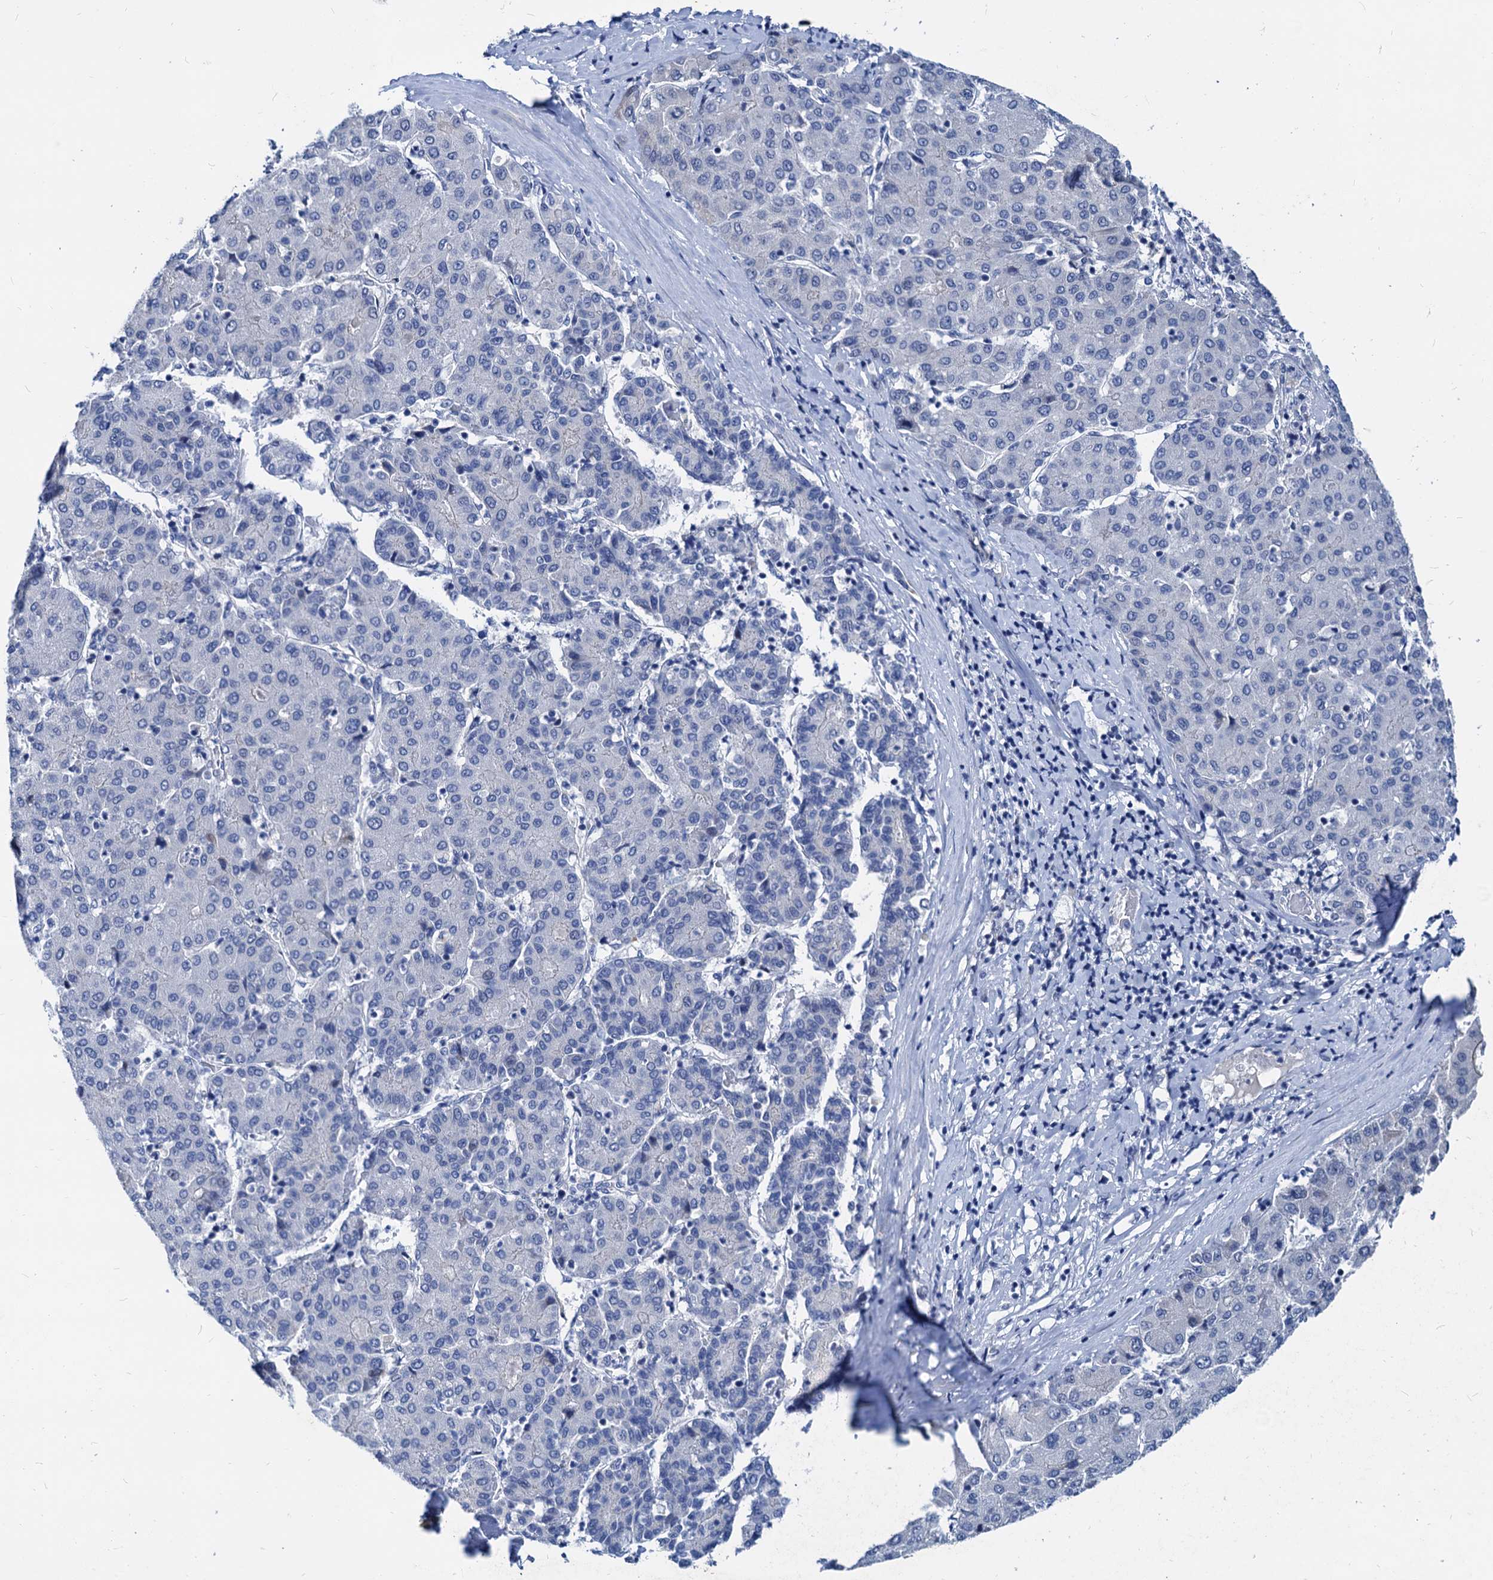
{"staining": {"intensity": "negative", "quantity": "none", "location": "none"}, "tissue": "liver cancer", "cell_type": "Tumor cells", "image_type": "cancer", "snomed": [{"axis": "morphology", "description": "Carcinoma, Hepatocellular, NOS"}, {"axis": "topography", "description": "Liver"}], "caption": "This micrograph is of liver cancer stained with immunohistochemistry (IHC) to label a protein in brown with the nuclei are counter-stained blue. There is no staining in tumor cells.", "gene": "HSF2", "patient": {"sex": "male", "age": 65}}